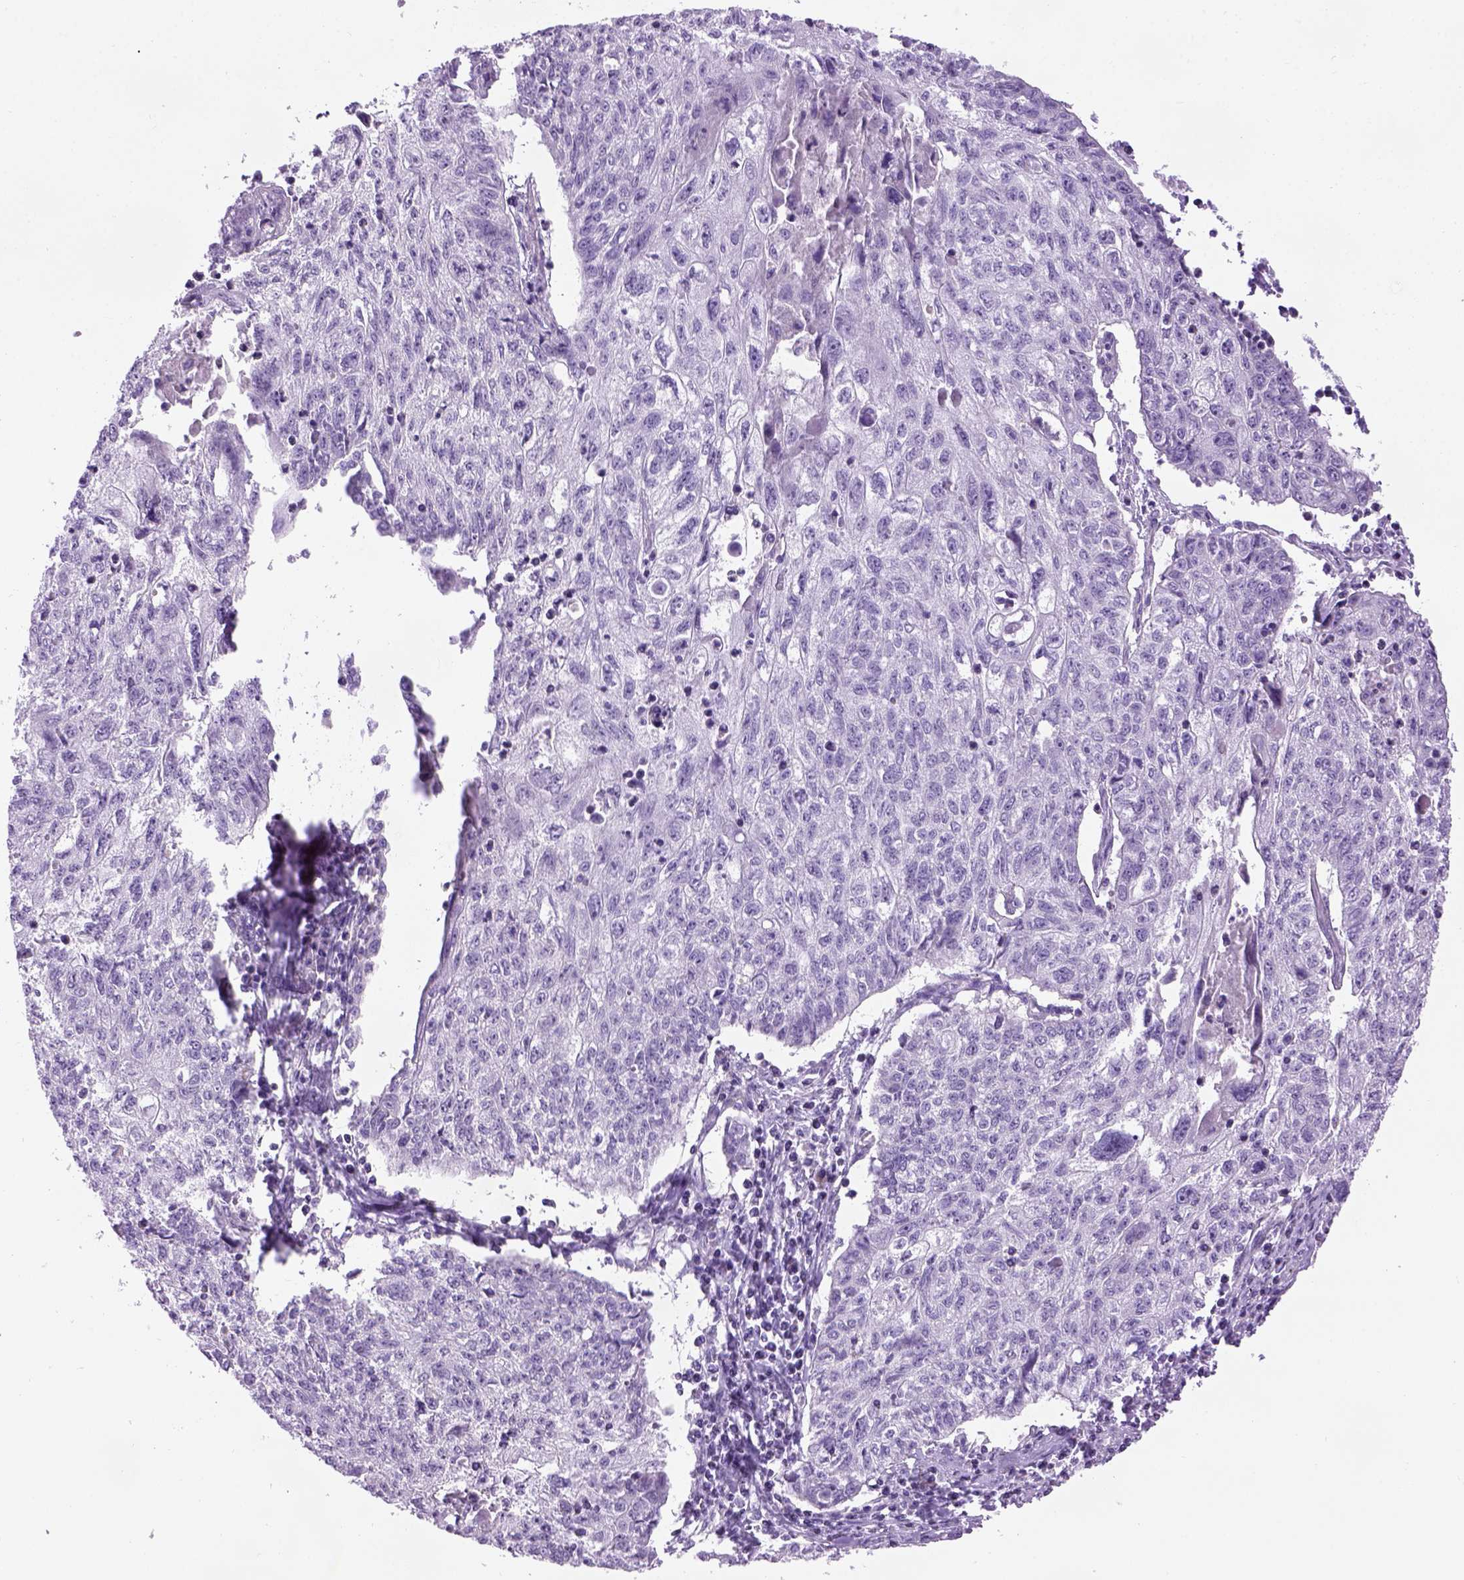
{"staining": {"intensity": "negative", "quantity": "none", "location": "none"}, "tissue": "lung cancer", "cell_type": "Tumor cells", "image_type": "cancer", "snomed": [{"axis": "morphology", "description": "Normal morphology"}, {"axis": "morphology", "description": "Aneuploidy"}, {"axis": "morphology", "description": "Squamous cell carcinoma, NOS"}, {"axis": "topography", "description": "Lymph node"}, {"axis": "topography", "description": "Lung"}], "caption": "Lung cancer was stained to show a protein in brown. There is no significant staining in tumor cells.", "gene": "GABRB2", "patient": {"sex": "female", "age": 76}}